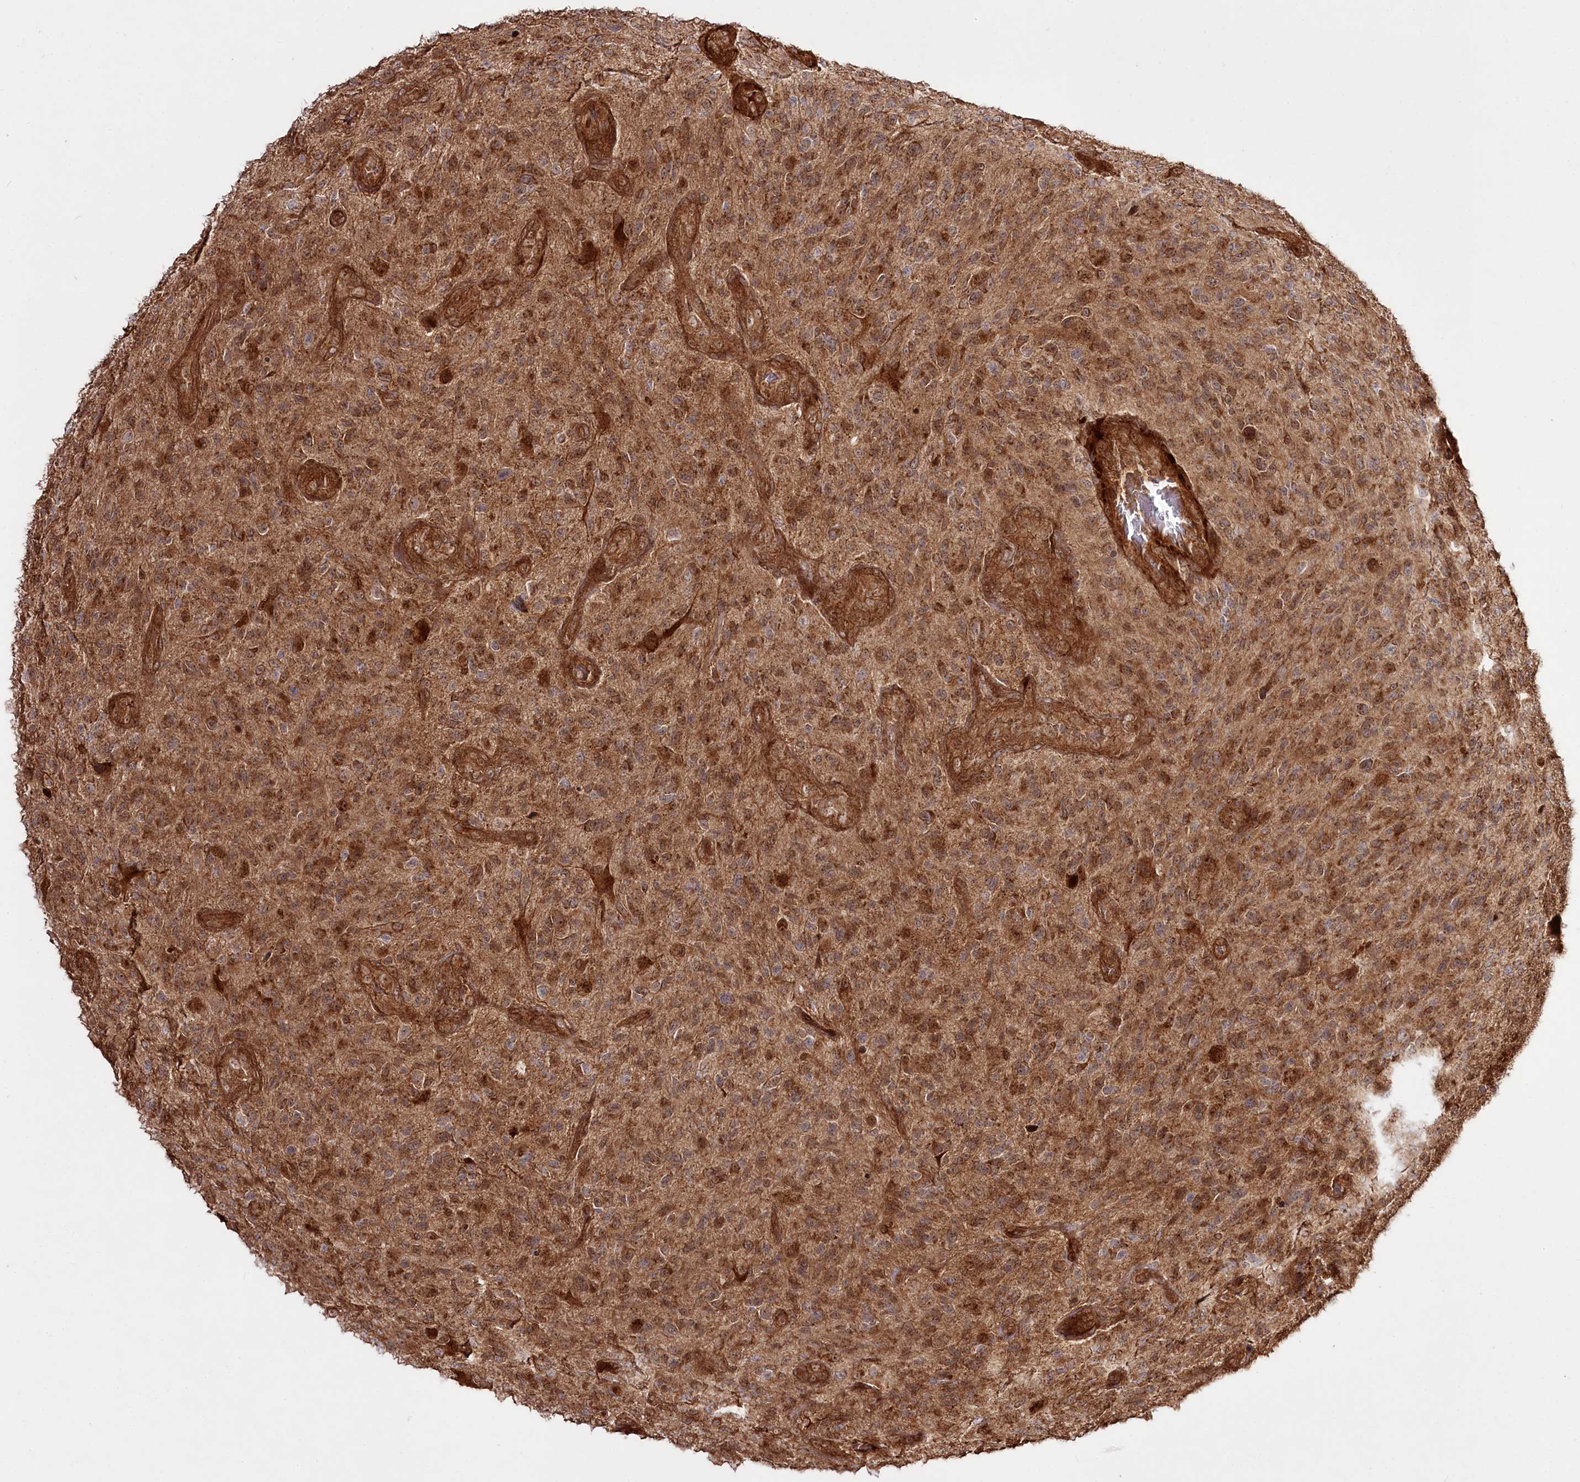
{"staining": {"intensity": "moderate", "quantity": ">75%", "location": "cytoplasmic/membranous"}, "tissue": "glioma", "cell_type": "Tumor cells", "image_type": "cancer", "snomed": [{"axis": "morphology", "description": "Glioma, malignant, High grade"}, {"axis": "topography", "description": "Brain"}], "caption": "A high-resolution micrograph shows immunohistochemistry (IHC) staining of glioma, which displays moderate cytoplasmic/membranous staining in about >75% of tumor cells.", "gene": "REXO2", "patient": {"sex": "male", "age": 47}}